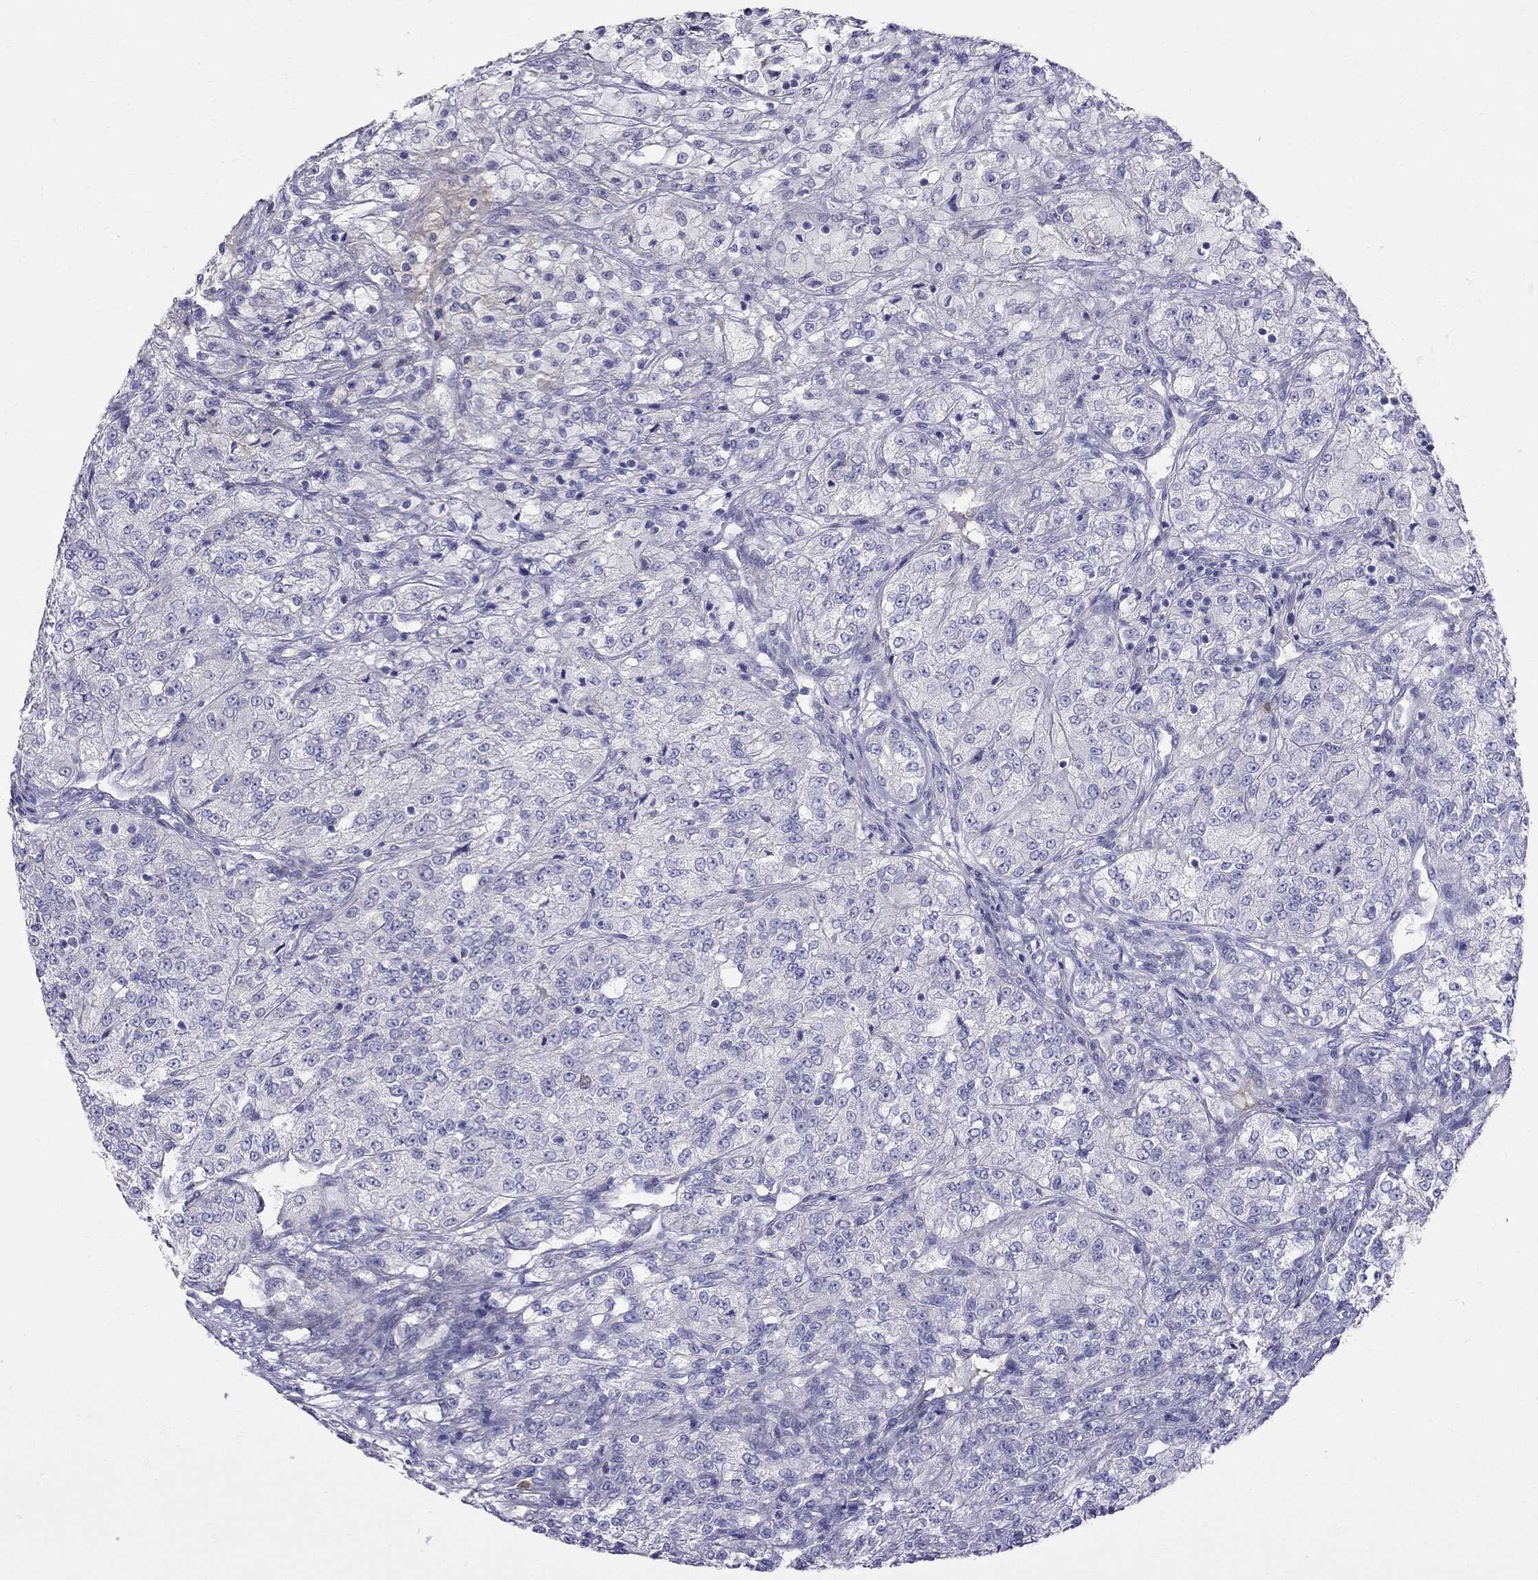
{"staining": {"intensity": "negative", "quantity": "none", "location": "none"}, "tissue": "renal cancer", "cell_type": "Tumor cells", "image_type": "cancer", "snomed": [{"axis": "morphology", "description": "Adenocarcinoma, NOS"}, {"axis": "topography", "description": "Kidney"}], "caption": "Tumor cells show no significant protein positivity in adenocarcinoma (renal).", "gene": "SPINT4", "patient": {"sex": "female", "age": 63}}